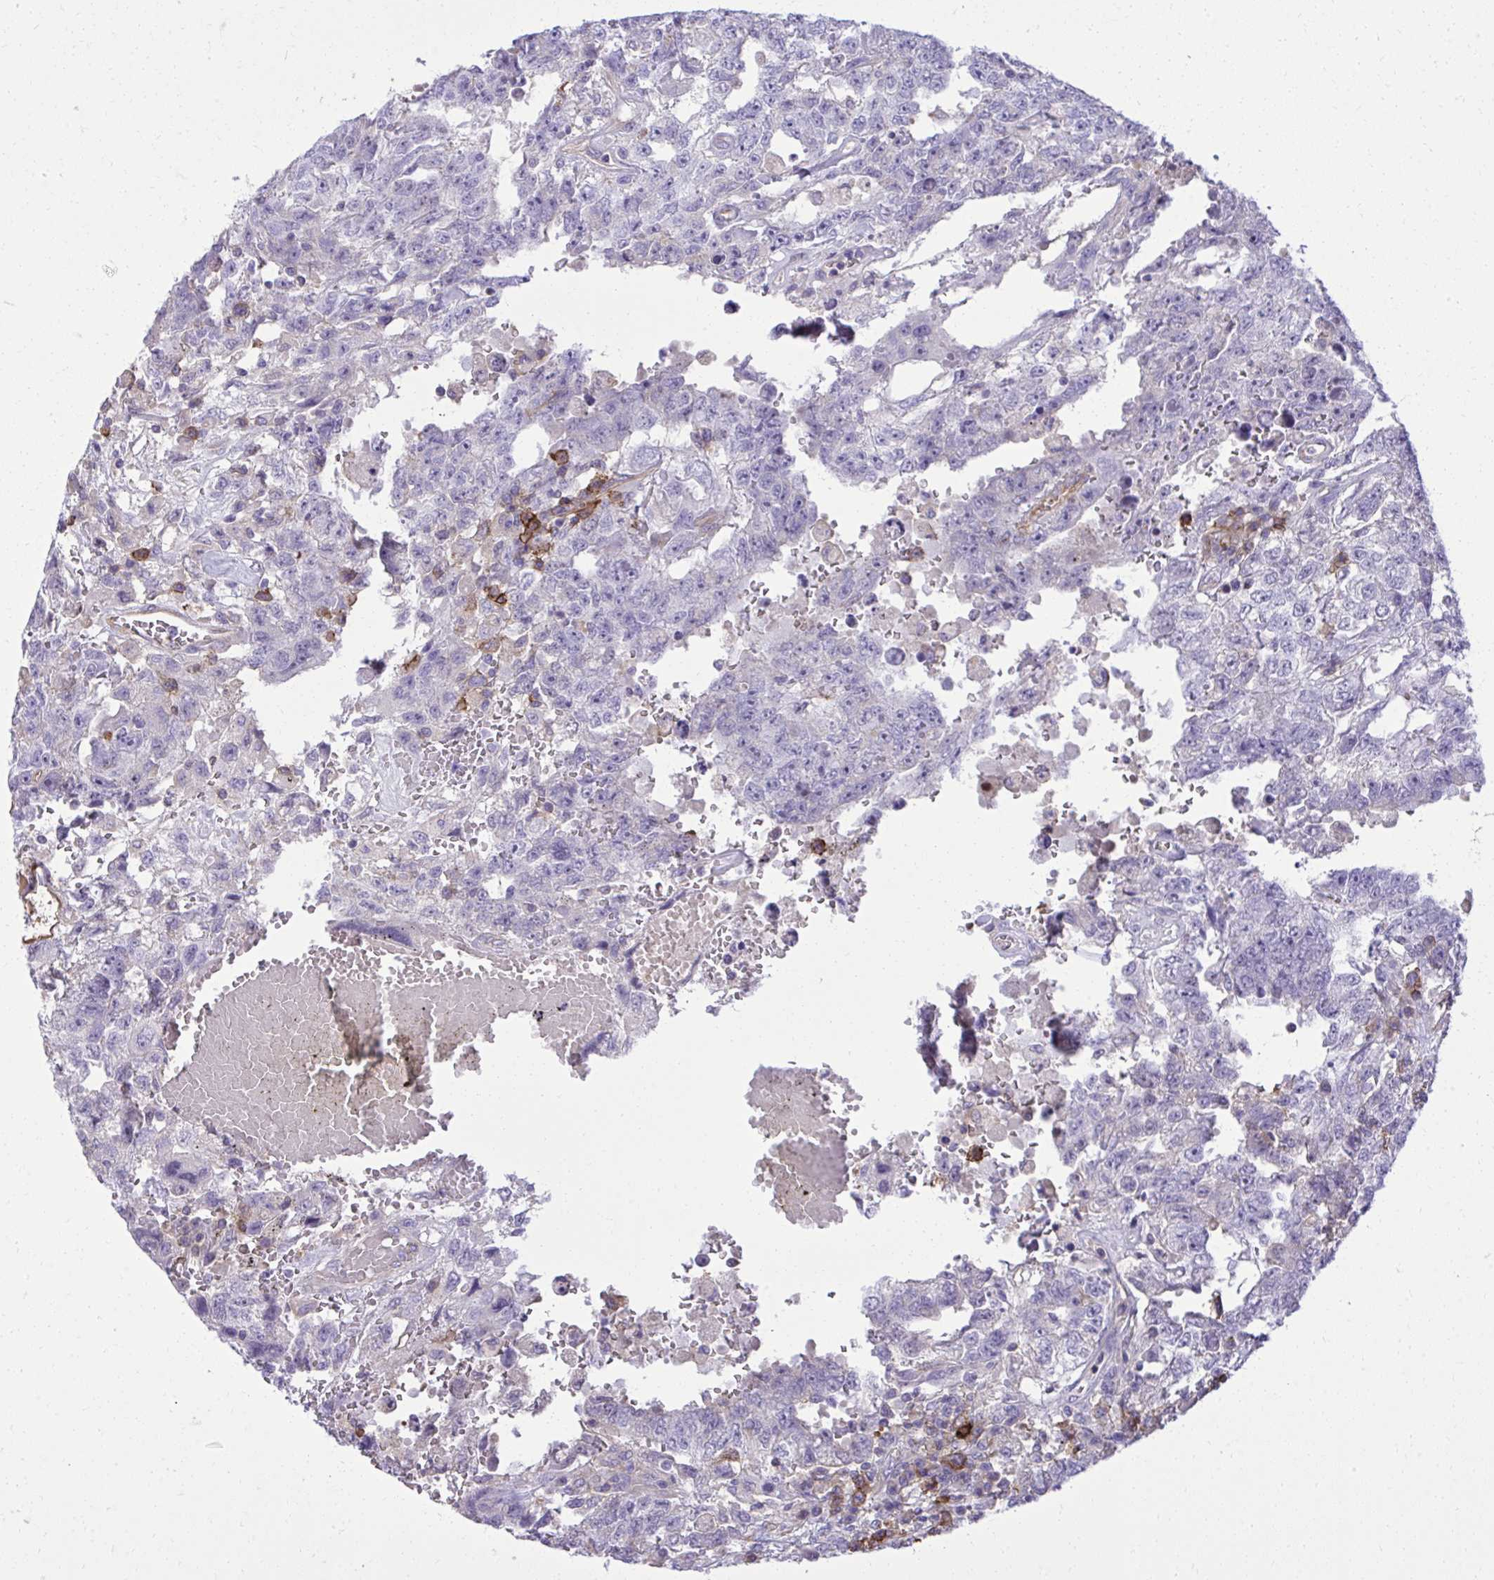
{"staining": {"intensity": "negative", "quantity": "none", "location": "none"}, "tissue": "testis cancer", "cell_type": "Tumor cells", "image_type": "cancer", "snomed": [{"axis": "morphology", "description": "Carcinoma, Embryonal, NOS"}, {"axis": "topography", "description": "Testis"}], "caption": "Immunohistochemistry (IHC) of human testis cancer reveals no positivity in tumor cells.", "gene": "PITPNM3", "patient": {"sex": "male", "age": 26}}